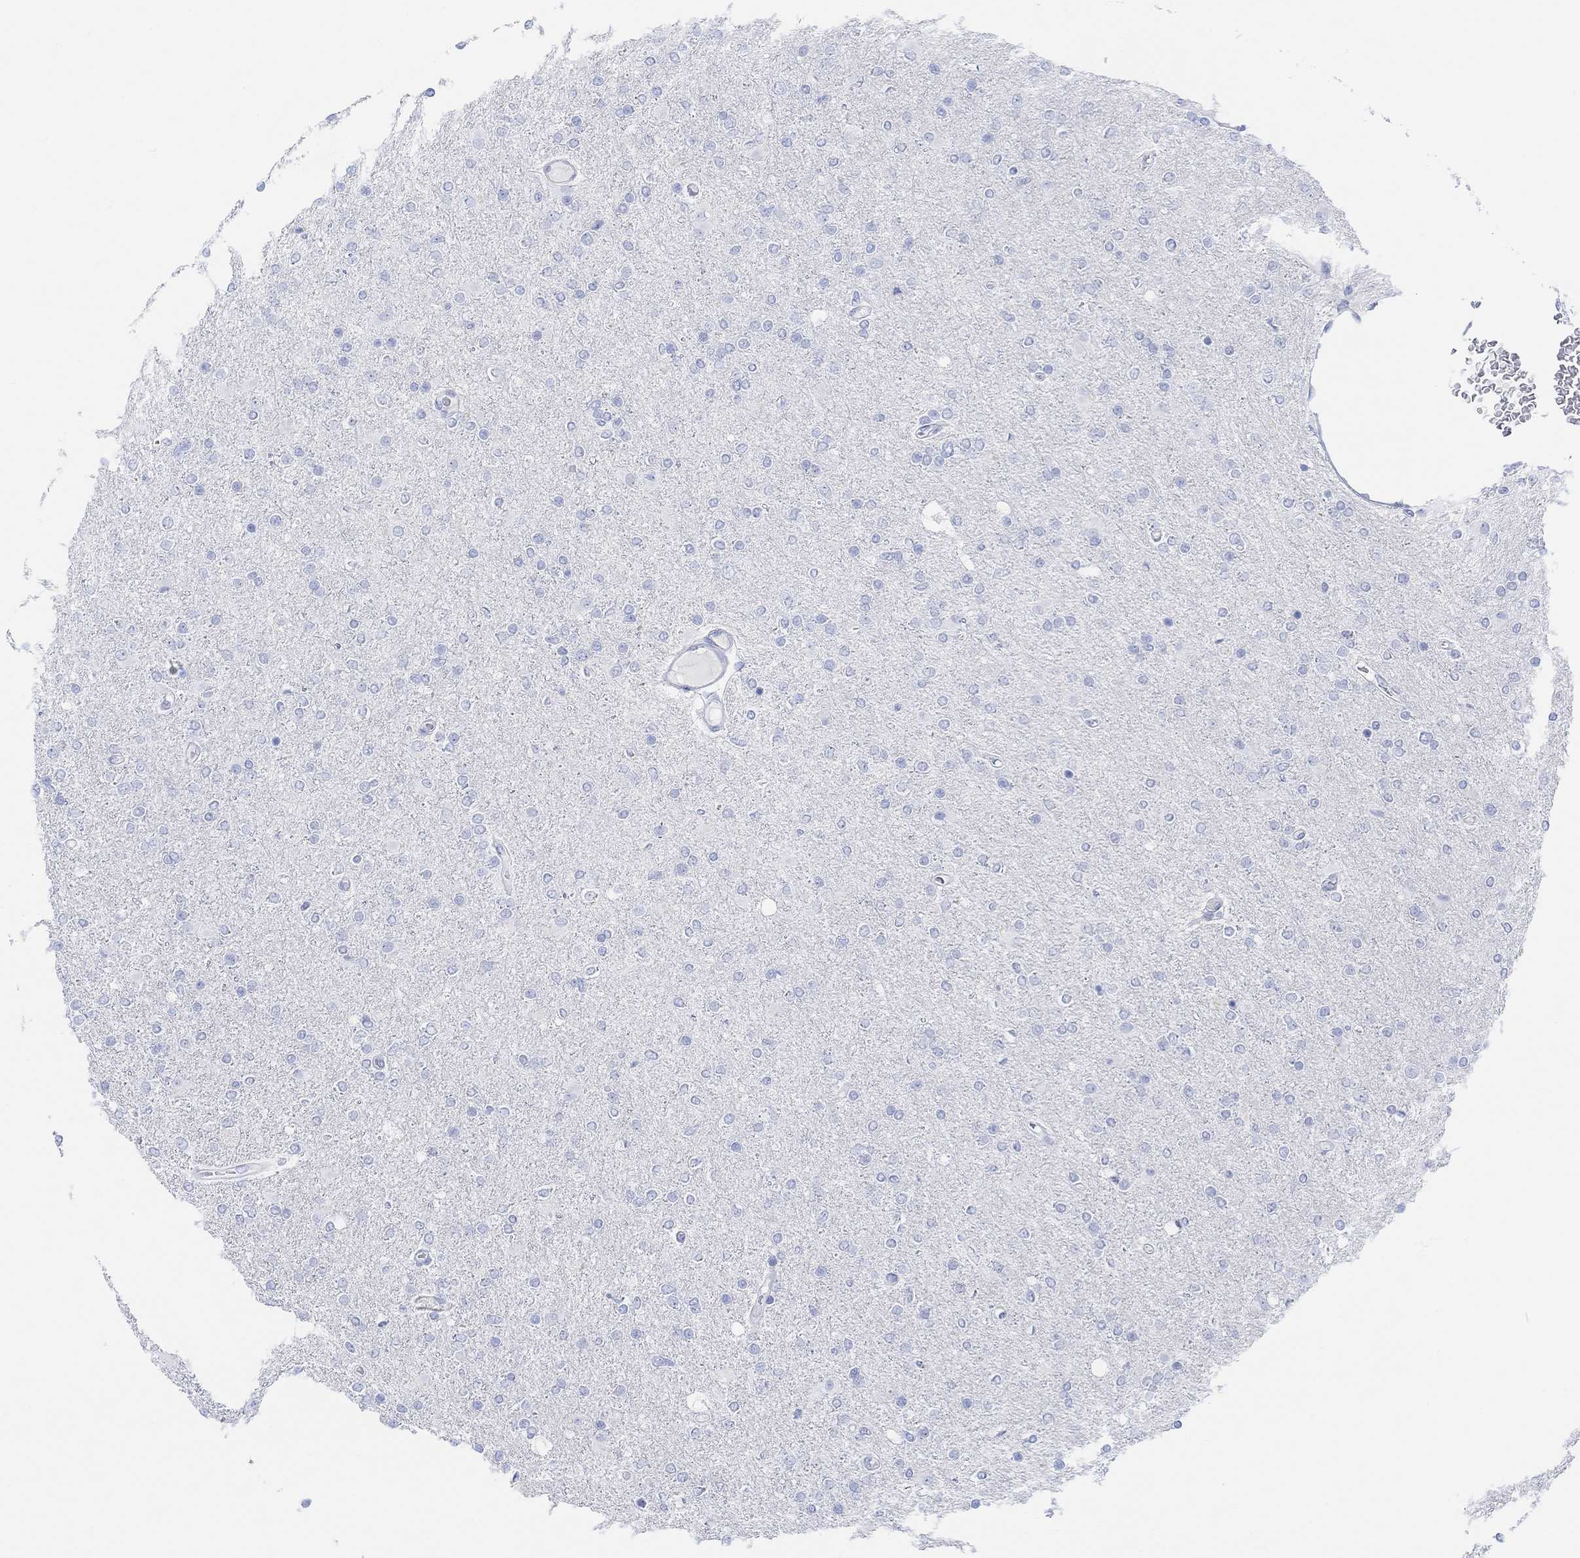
{"staining": {"intensity": "negative", "quantity": "none", "location": "none"}, "tissue": "glioma", "cell_type": "Tumor cells", "image_type": "cancer", "snomed": [{"axis": "morphology", "description": "Glioma, malignant, High grade"}, {"axis": "topography", "description": "Cerebral cortex"}], "caption": "An image of glioma stained for a protein demonstrates no brown staining in tumor cells. The staining is performed using DAB (3,3'-diaminobenzidine) brown chromogen with nuclei counter-stained in using hematoxylin.", "gene": "GNG13", "patient": {"sex": "male", "age": 70}}